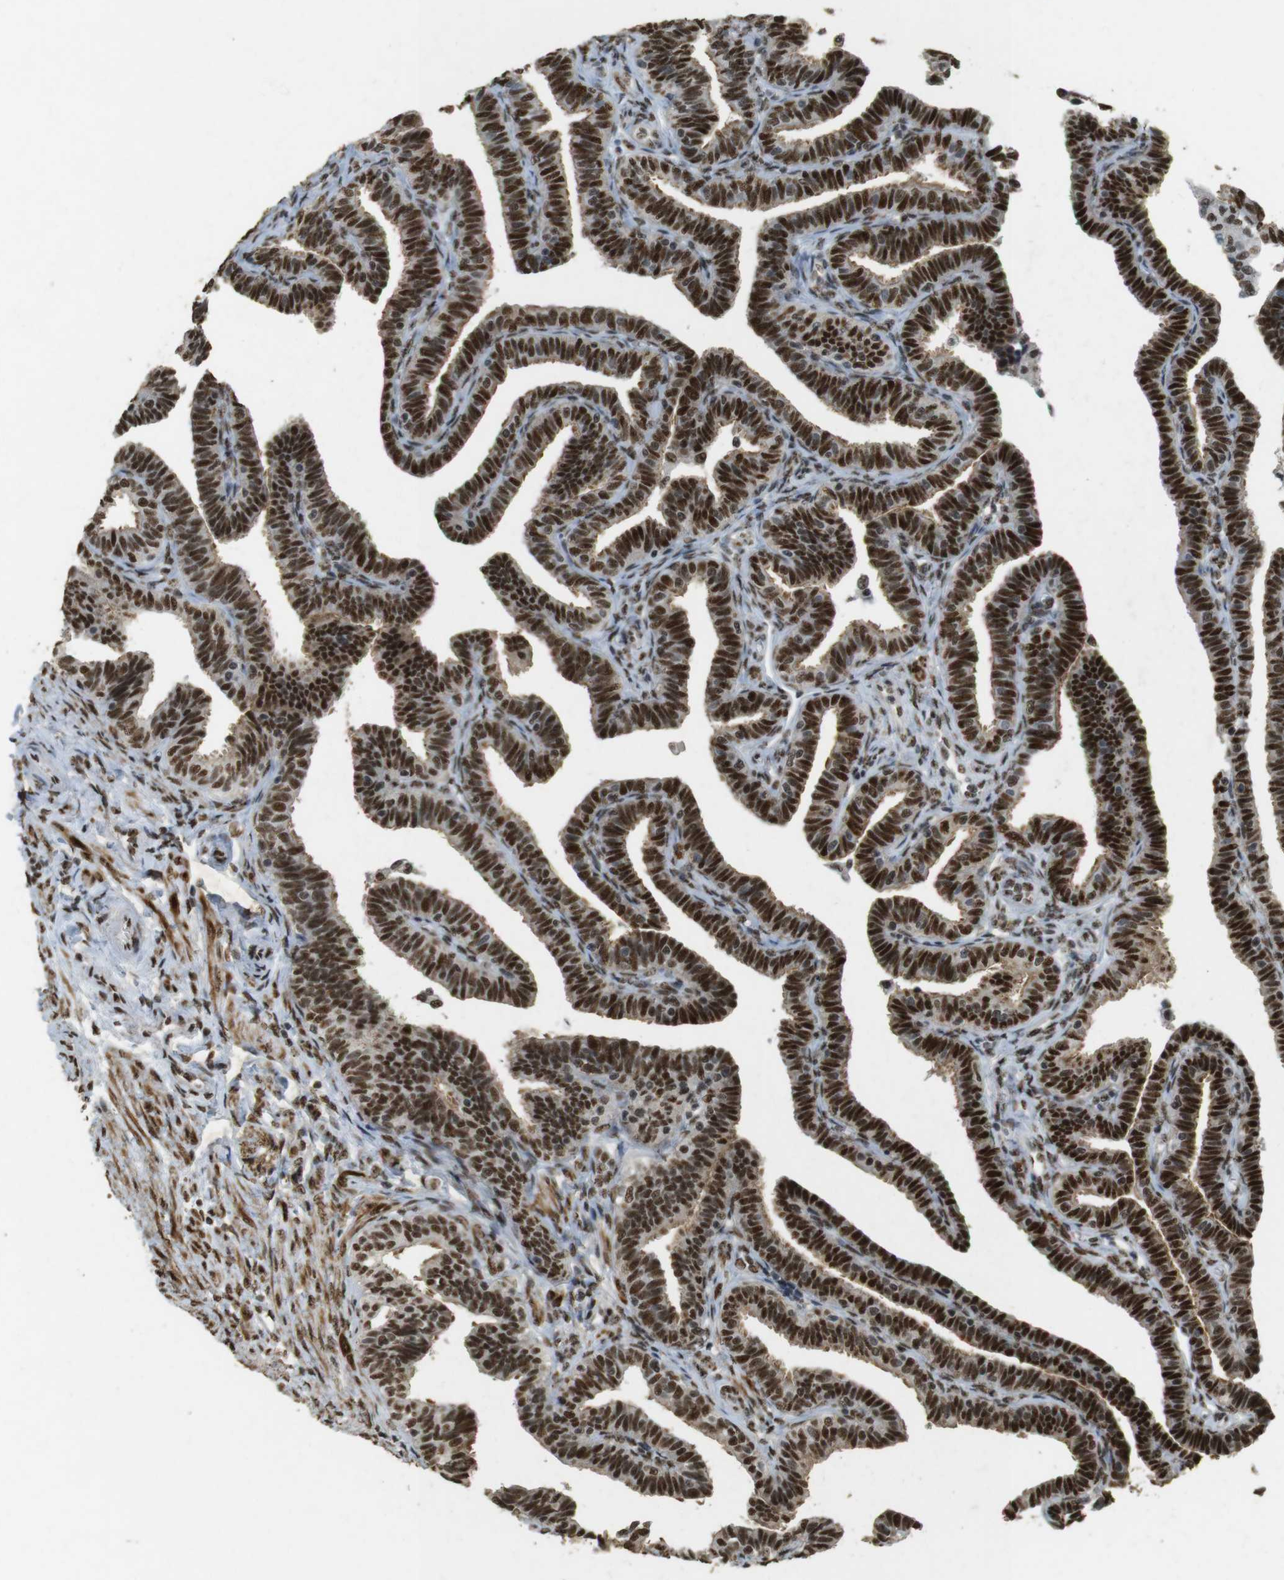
{"staining": {"intensity": "strong", "quantity": ">75%", "location": "cytoplasmic/membranous,nuclear"}, "tissue": "fallopian tube", "cell_type": "Glandular cells", "image_type": "normal", "snomed": [{"axis": "morphology", "description": "Normal tissue, NOS"}, {"axis": "topography", "description": "Fallopian tube"}, {"axis": "topography", "description": "Ovary"}], "caption": "Immunohistochemical staining of unremarkable human fallopian tube demonstrates strong cytoplasmic/membranous,nuclear protein positivity in about >75% of glandular cells. The protein is stained brown, and the nuclei are stained in blue (DAB (3,3'-diaminobenzidine) IHC with brightfield microscopy, high magnification).", "gene": "GATA4", "patient": {"sex": "female", "age": 23}}